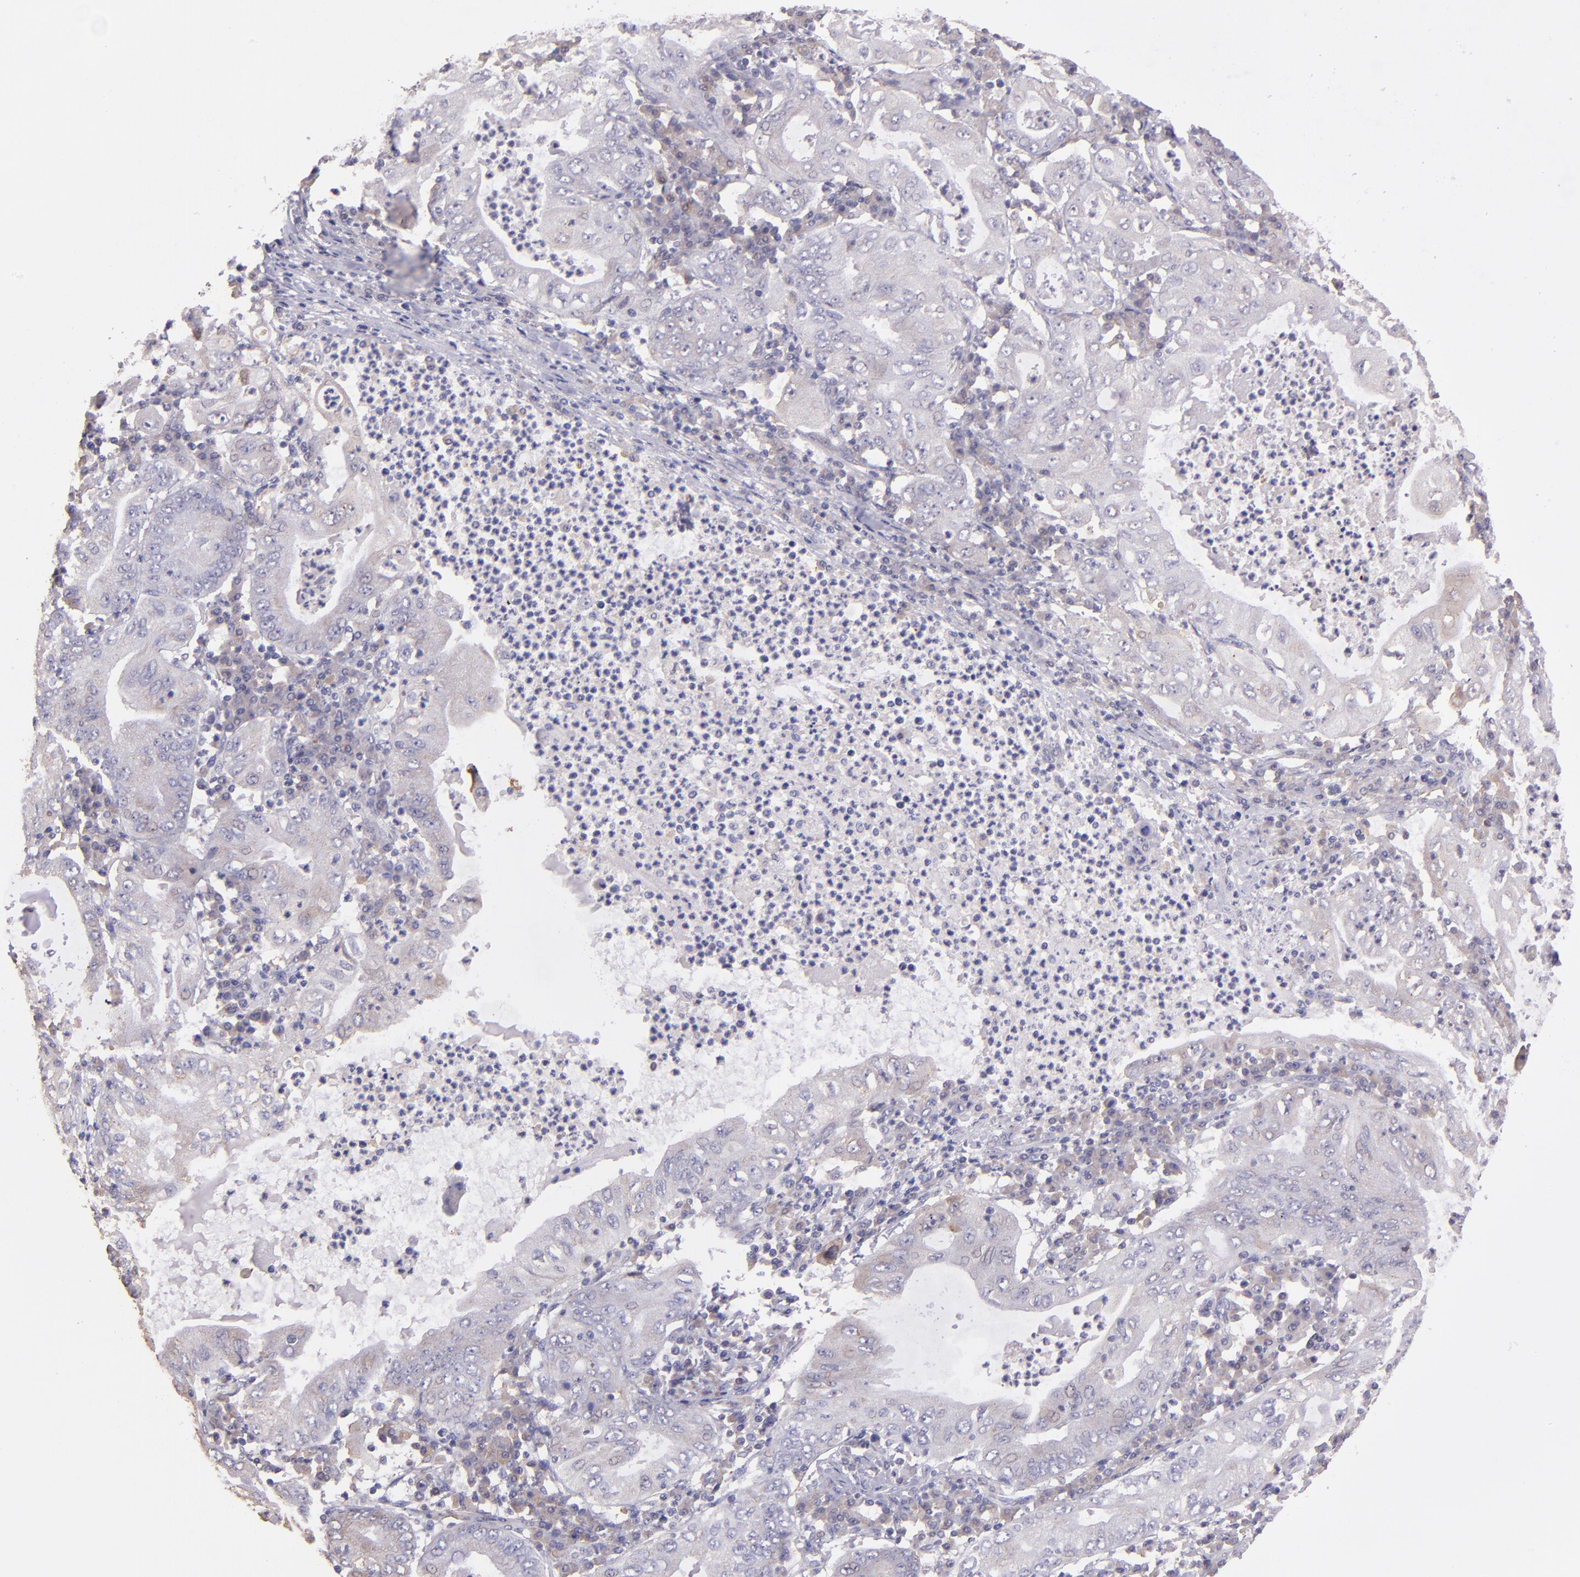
{"staining": {"intensity": "negative", "quantity": "none", "location": "none"}, "tissue": "stomach cancer", "cell_type": "Tumor cells", "image_type": "cancer", "snomed": [{"axis": "morphology", "description": "Normal tissue, NOS"}, {"axis": "morphology", "description": "Adenocarcinoma, NOS"}, {"axis": "topography", "description": "Esophagus"}, {"axis": "topography", "description": "Stomach, upper"}, {"axis": "topography", "description": "Peripheral nerve tissue"}], "caption": "Stomach adenocarcinoma stained for a protein using immunohistochemistry (IHC) exhibits no positivity tumor cells.", "gene": "PAPPA", "patient": {"sex": "male", "age": 62}}